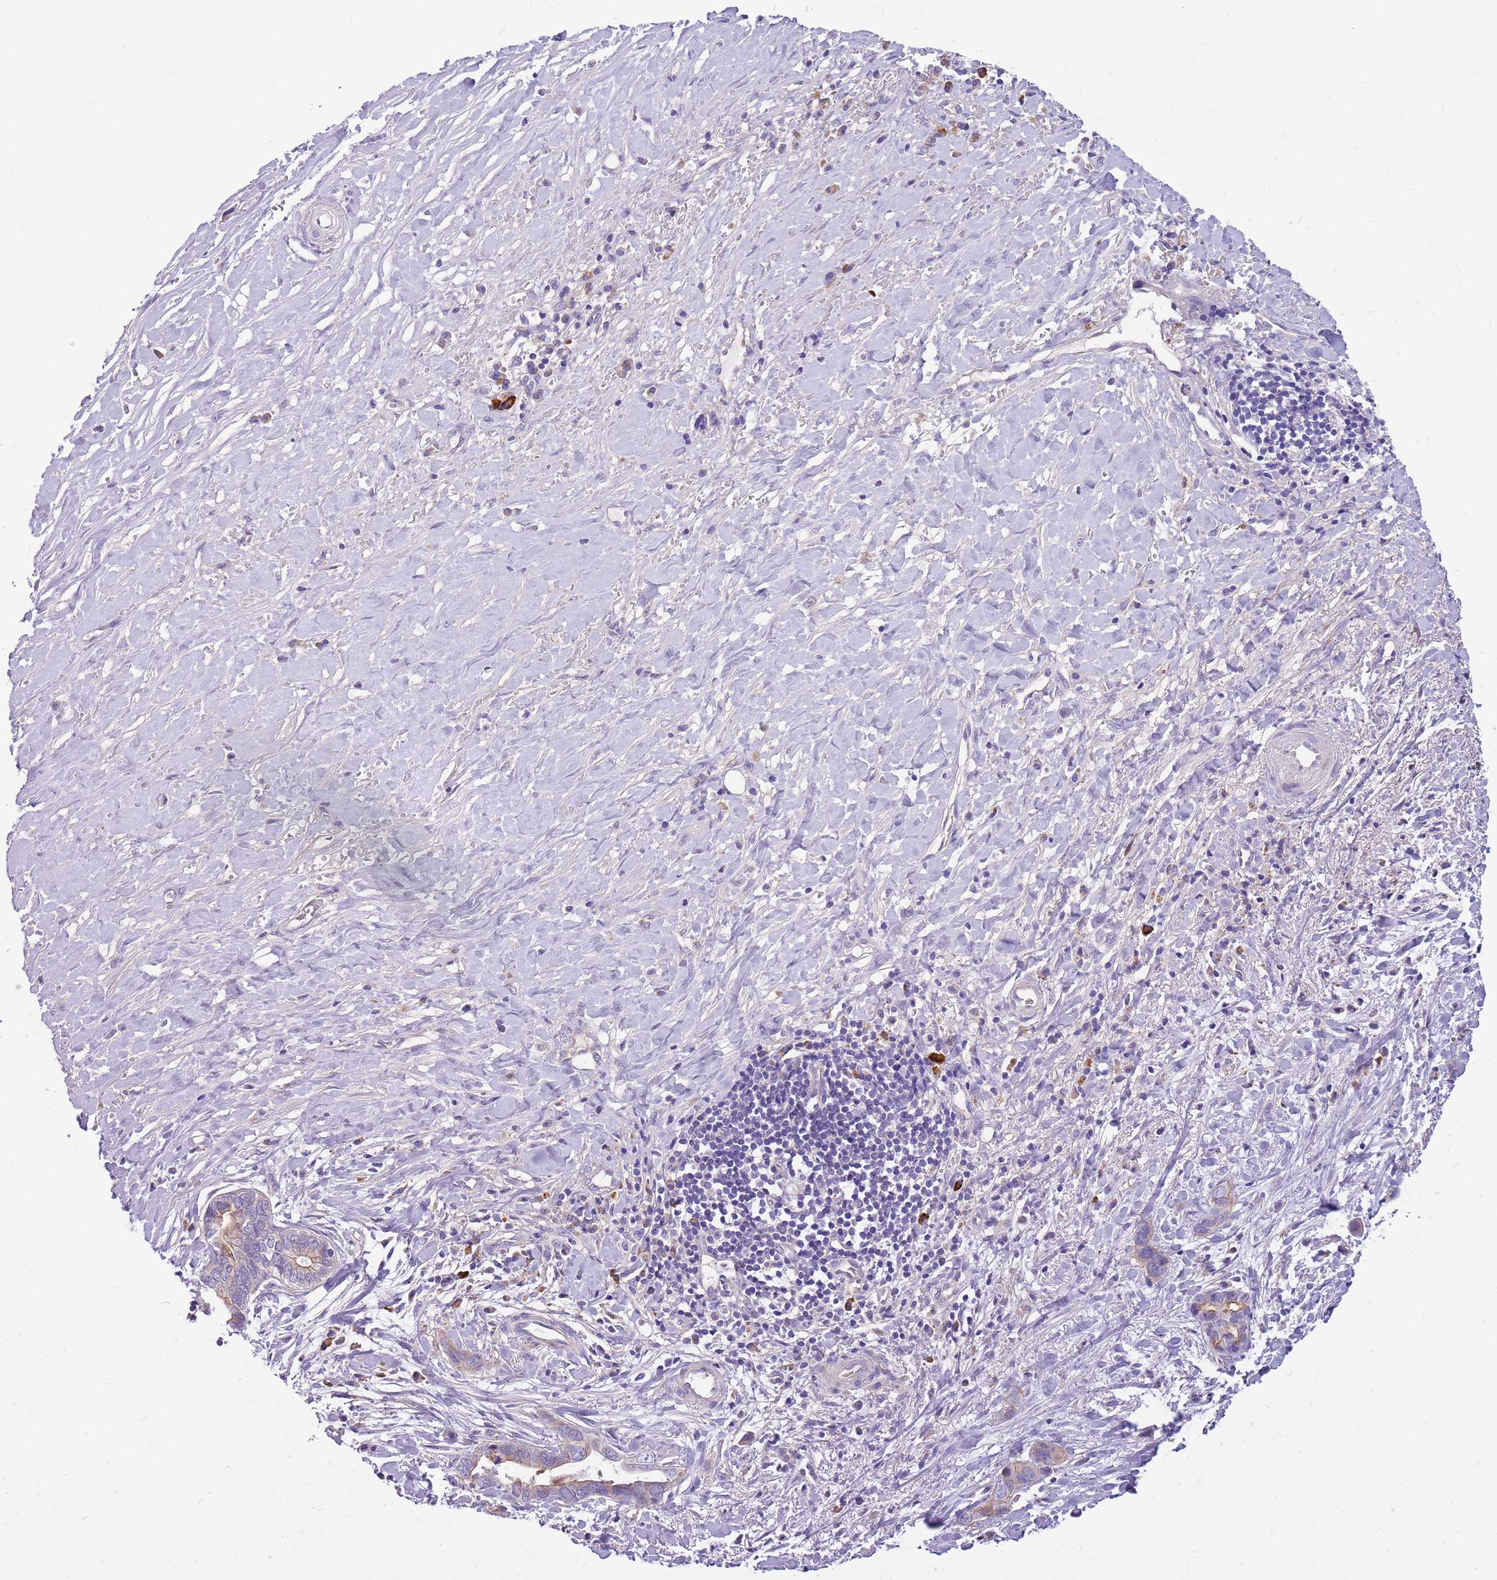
{"staining": {"intensity": "weak", "quantity": "25%-75%", "location": "cytoplasmic/membranous"}, "tissue": "liver cancer", "cell_type": "Tumor cells", "image_type": "cancer", "snomed": [{"axis": "morphology", "description": "Cholangiocarcinoma"}, {"axis": "topography", "description": "Liver"}], "caption": "Liver cancer (cholangiocarcinoma) was stained to show a protein in brown. There is low levels of weak cytoplasmic/membranous positivity in about 25%-75% of tumor cells. Nuclei are stained in blue.", "gene": "NTN4", "patient": {"sex": "female", "age": 79}}